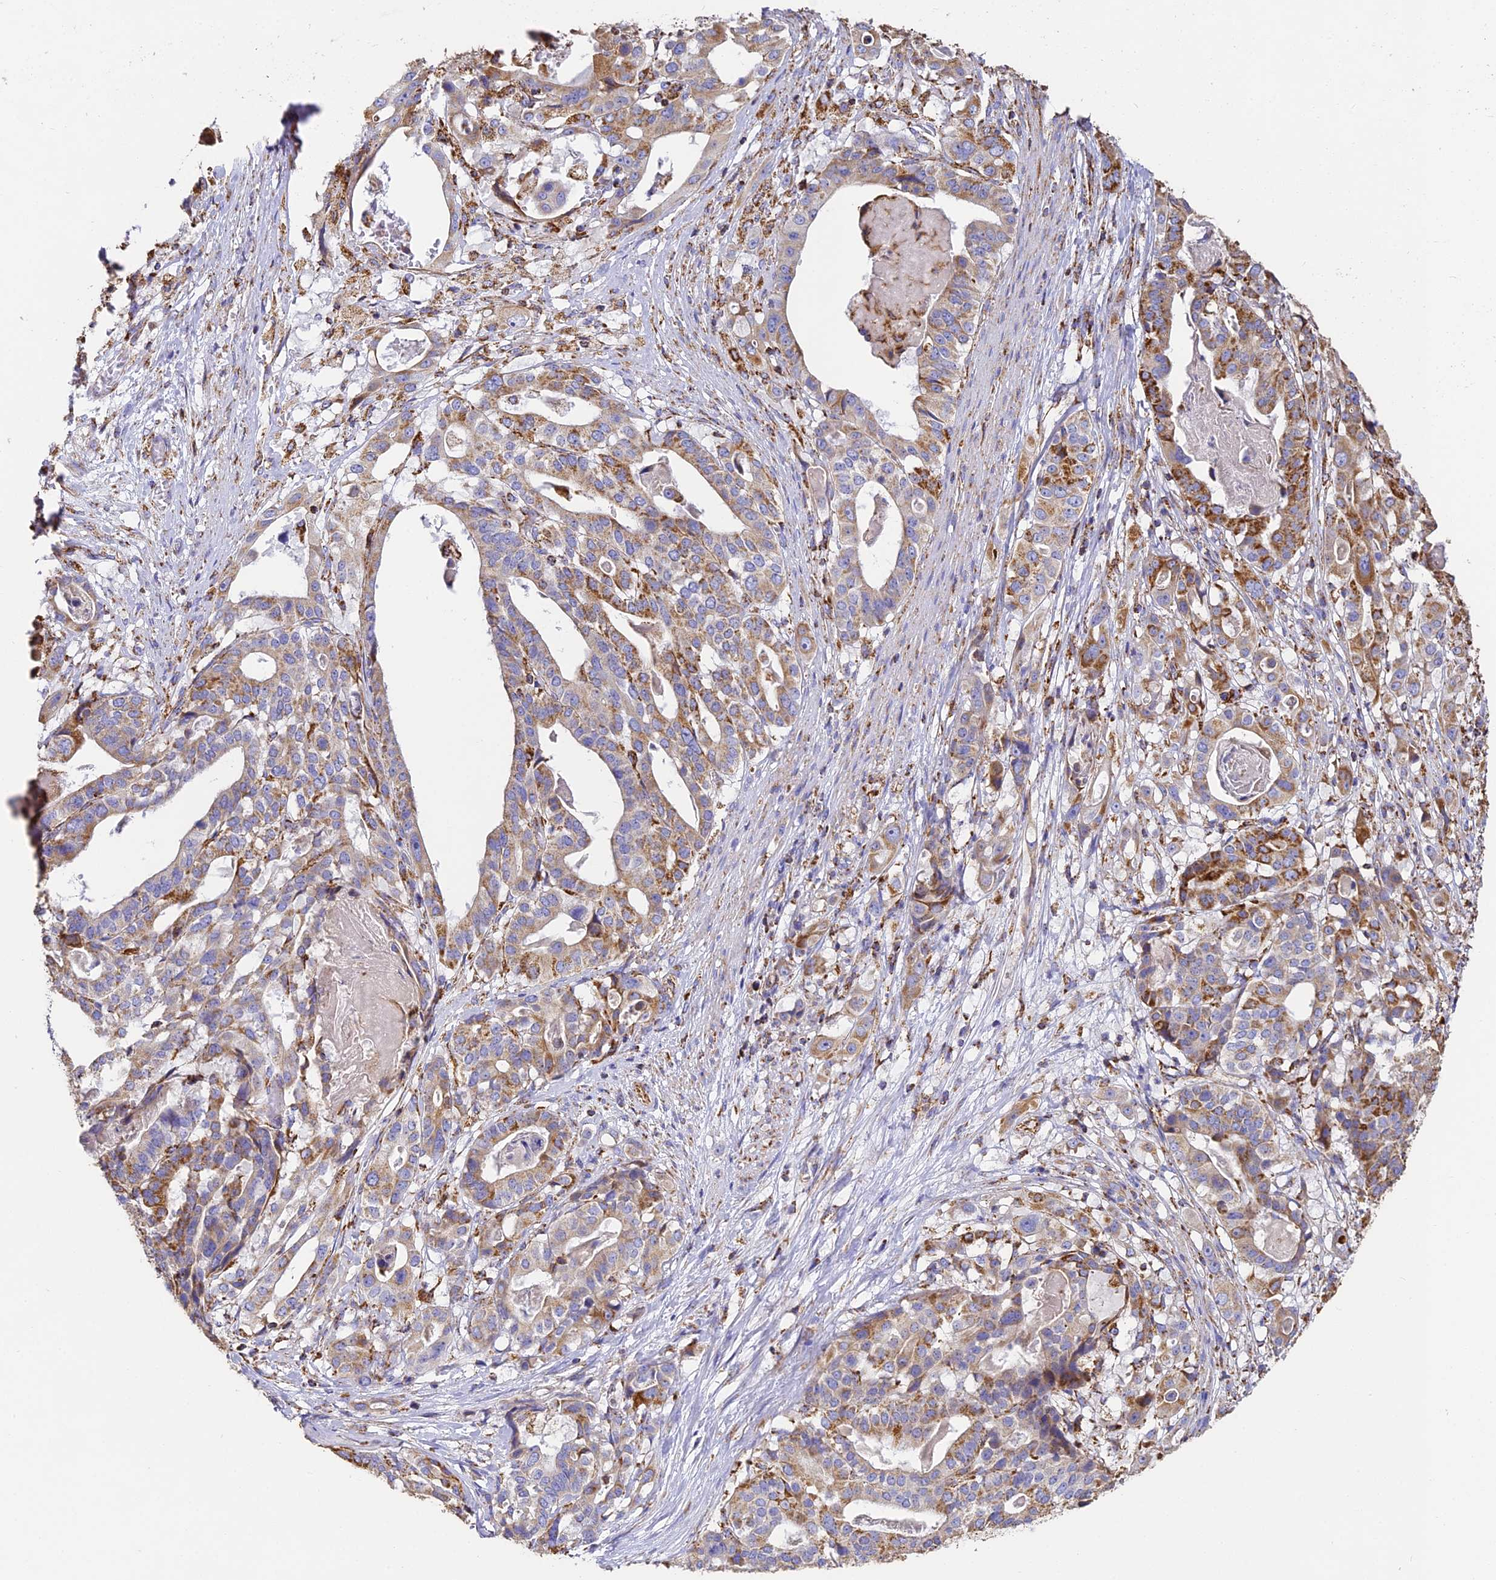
{"staining": {"intensity": "moderate", "quantity": "25%-75%", "location": "cytoplasmic/membranous"}, "tissue": "stomach cancer", "cell_type": "Tumor cells", "image_type": "cancer", "snomed": [{"axis": "morphology", "description": "Adenocarcinoma, NOS"}, {"axis": "topography", "description": "Stomach"}], "caption": "Adenocarcinoma (stomach) stained for a protein (brown) demonstrates moderate cytoplasmic/membranous positive staining in approximately 25%-75% of tumor cells.", "gene": "COX6C", "patient": {"sex": "male", "age": 48}}